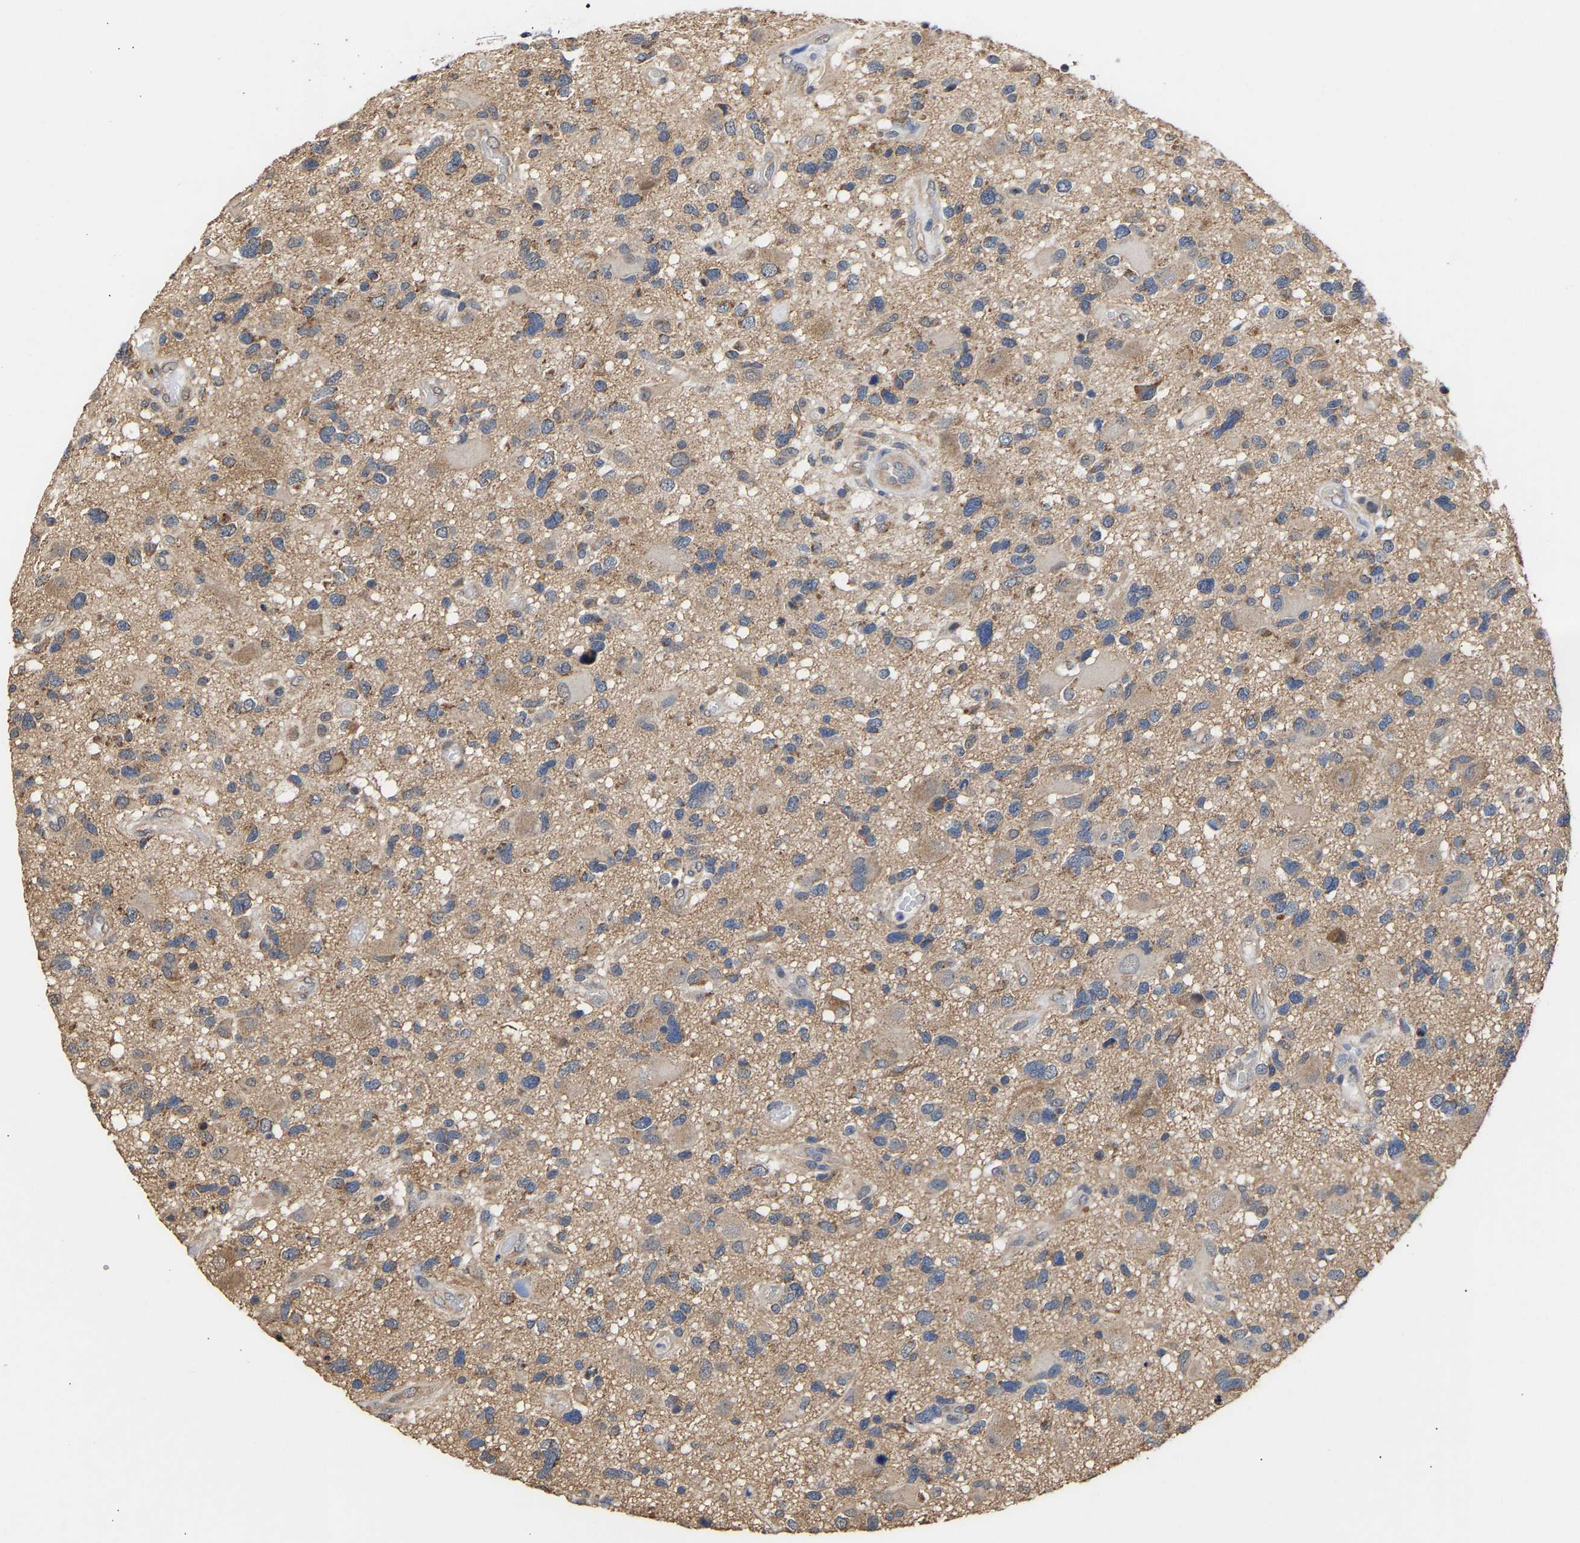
{"staining": {"intensity": "moderate", "quantity": "<25%", "location": "cytoplasmic/membranous"}, "tissue": "glioma", "cell_type": "Tumor cells", "image_type": "cancer", "snomed": [{"axis": "morphology", "description": "Glioma, malignant, High grade"}, {"axis": "topography", "description": "Brain"}], "caption": "Glioma stained with a protein marker demonstrates moderate staining in tumor cells.", "gene": "ZNF26", "patient": {"sex": "male", "age": 33}}